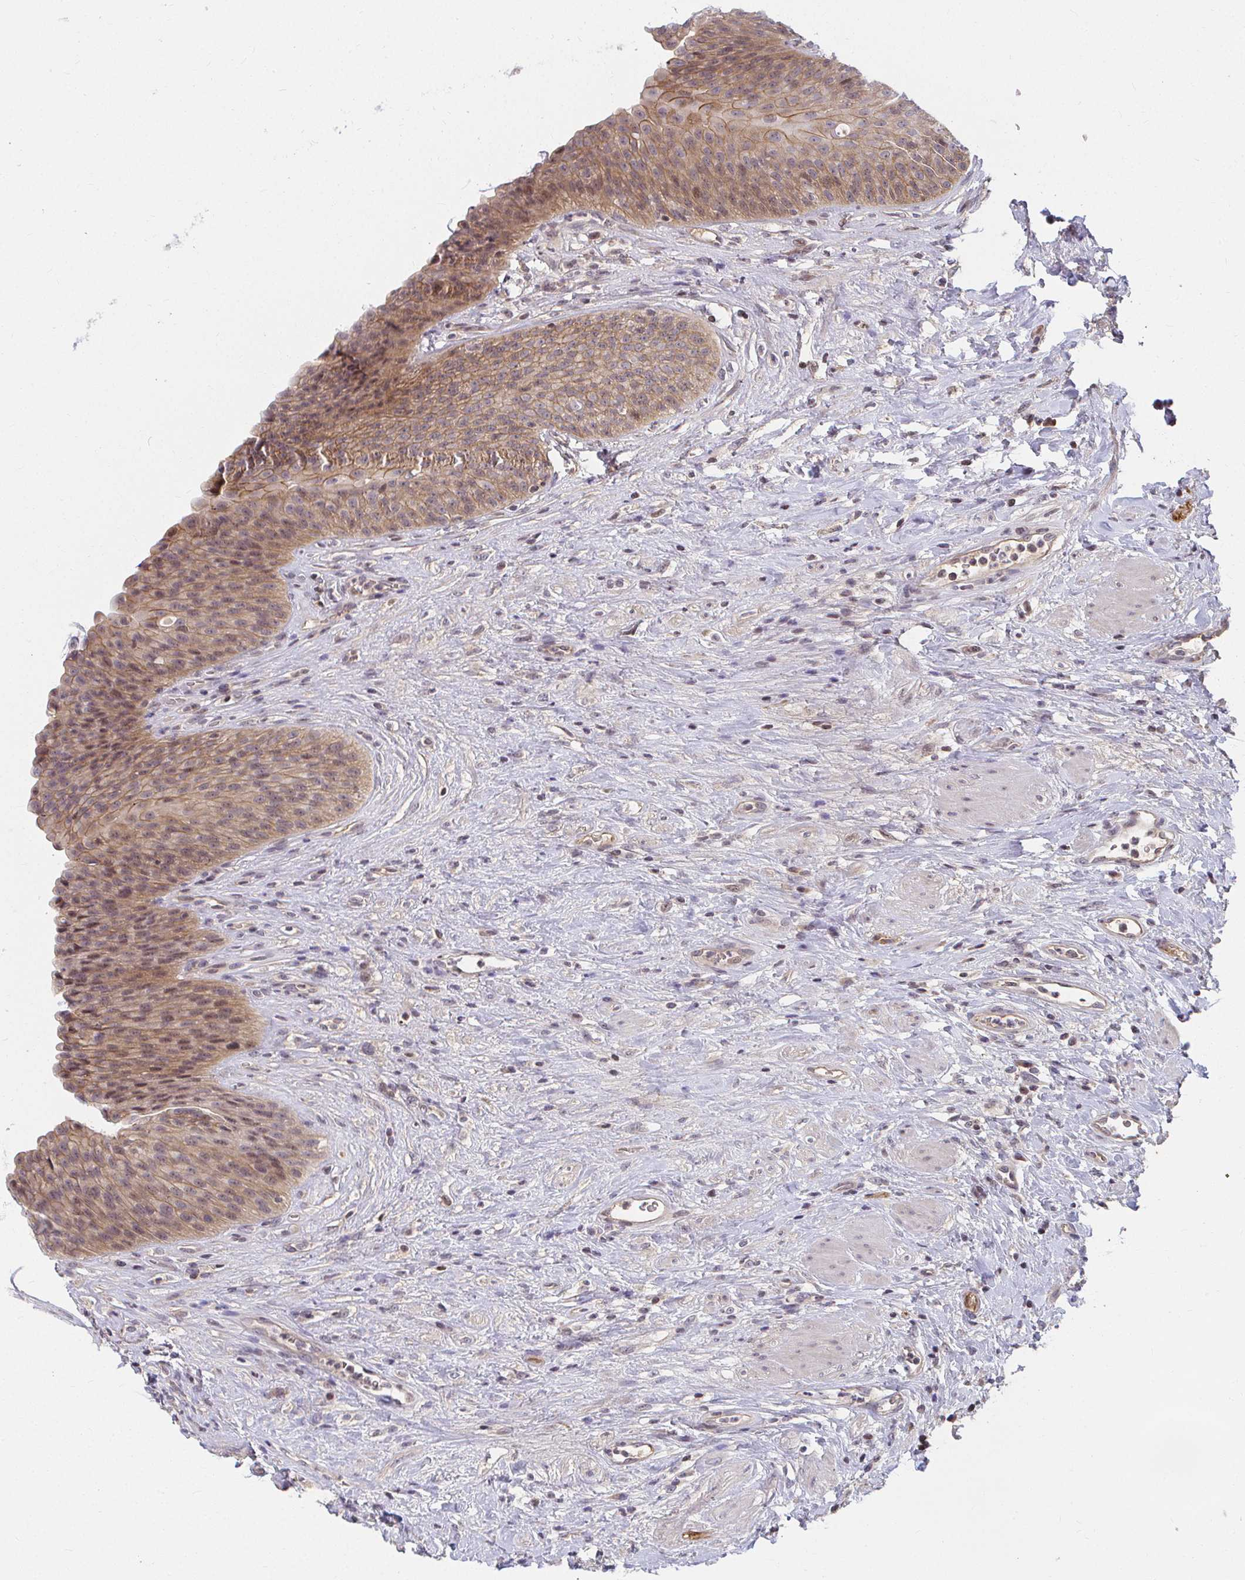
{"staining": {"intensity": "moderate", "quantity": ">75%", "location": "cytoplasmic/membranous,nuclear"}, "tissue": "urinary bladder", "cell_type": "Urothelial cells", "image_type": "normal", "snomed": [{"axis": "morphology", "description": "Normal tissue, NOS"}, {"axis": "topography", "description": "Urinary bladder"}], "caption": "Moderate cytoplasmic/membranous,nuclear staining is seen in approximately >75% of urothelial cells in unremarkable urinary bladder.", "gene": "ANK3", "patient": {"sex": "female", "age": 56}}